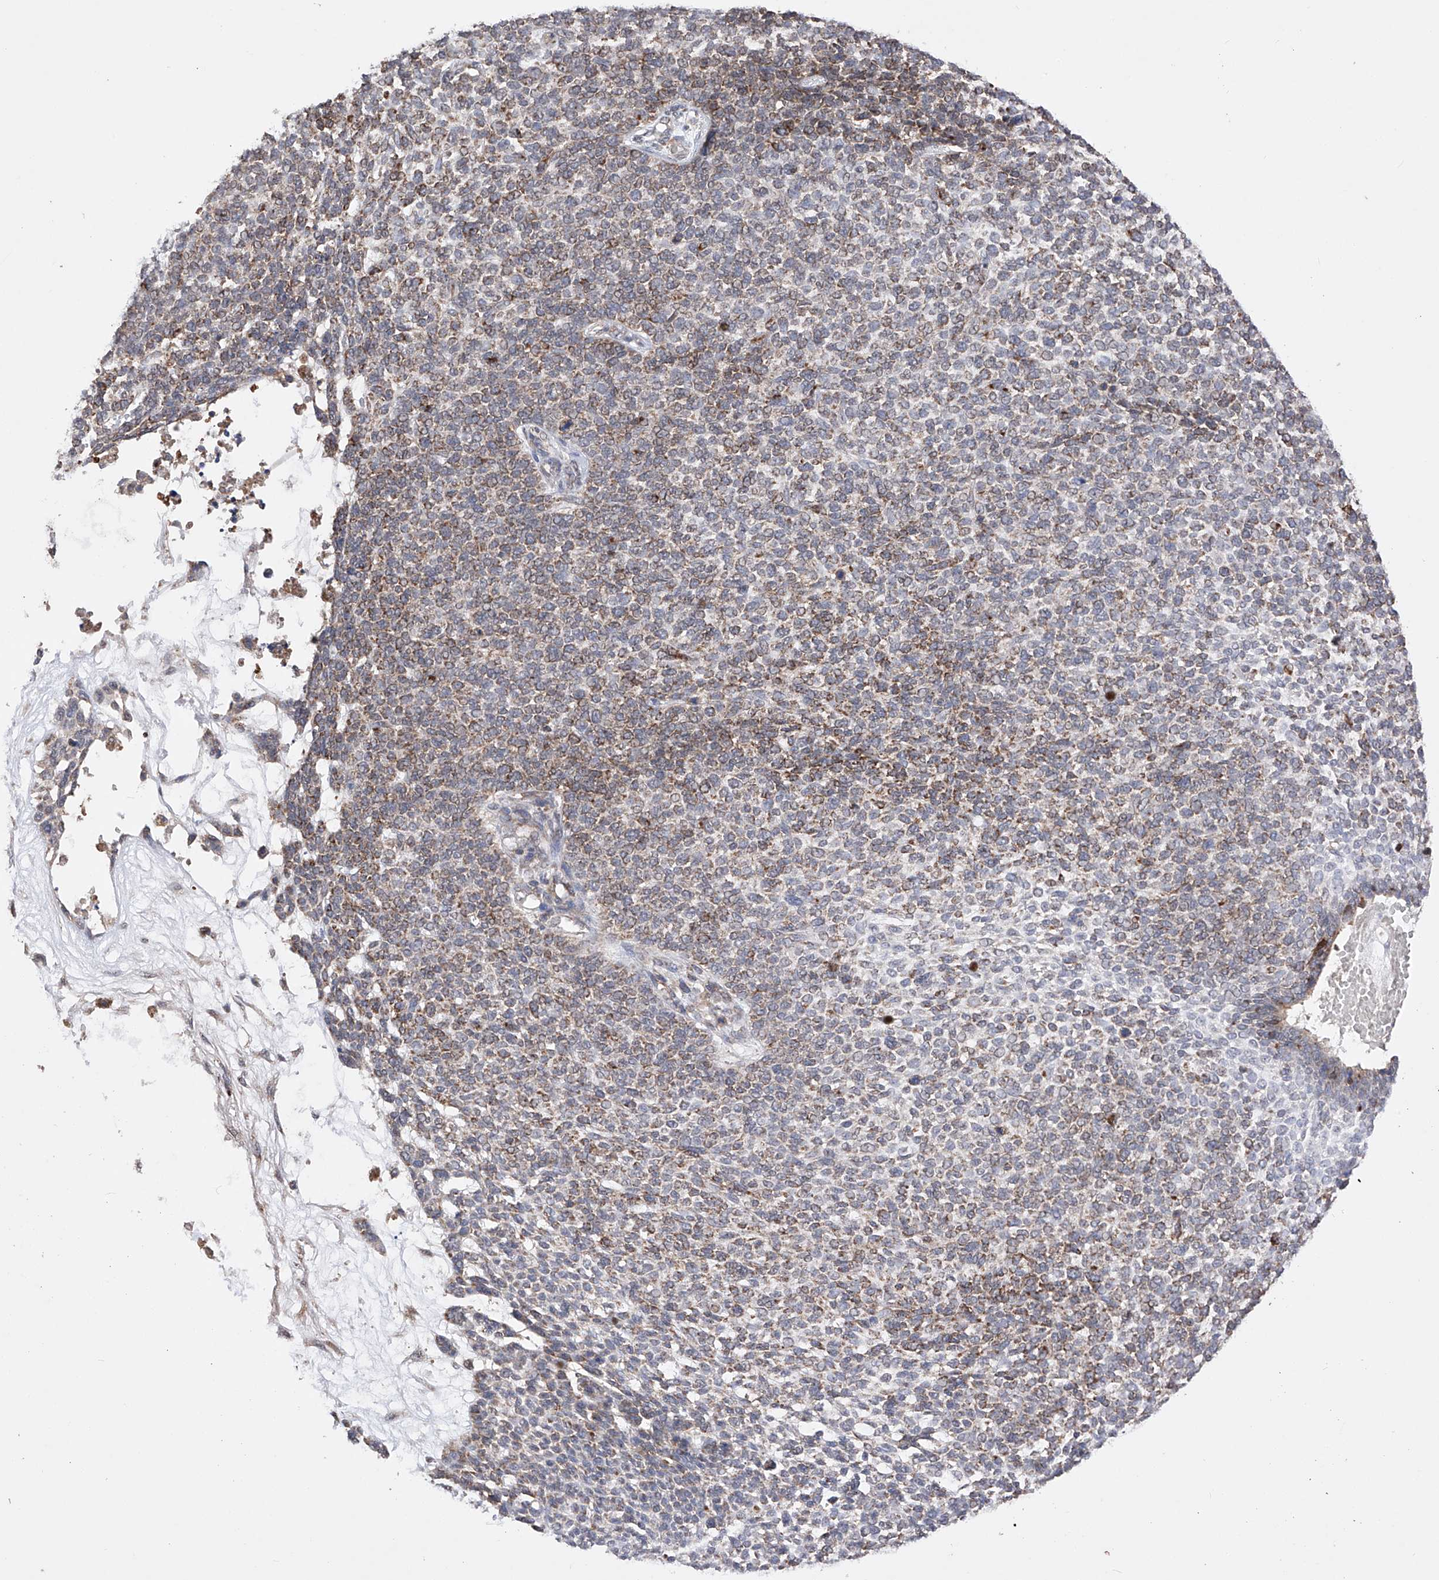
{"staining": {"intensity": "moderate", "quantity": "25%-75%", "location": "cytoplasmic/membranous"}, "tissue": "skin cancer", "cell_type": "Tumor cells", "image_type": "cancer", "snomed": [{"axis": "morphology", "description": "Basal cell carcinoma"}, {"axis": "topography", "description": "Skin"}], "caption": "Skin cancer stained with a protein marker demonstrates moderate staining in tumor cells.", "gene": "SDHAF4", "patient": {"sex": "female", "age": 84}}